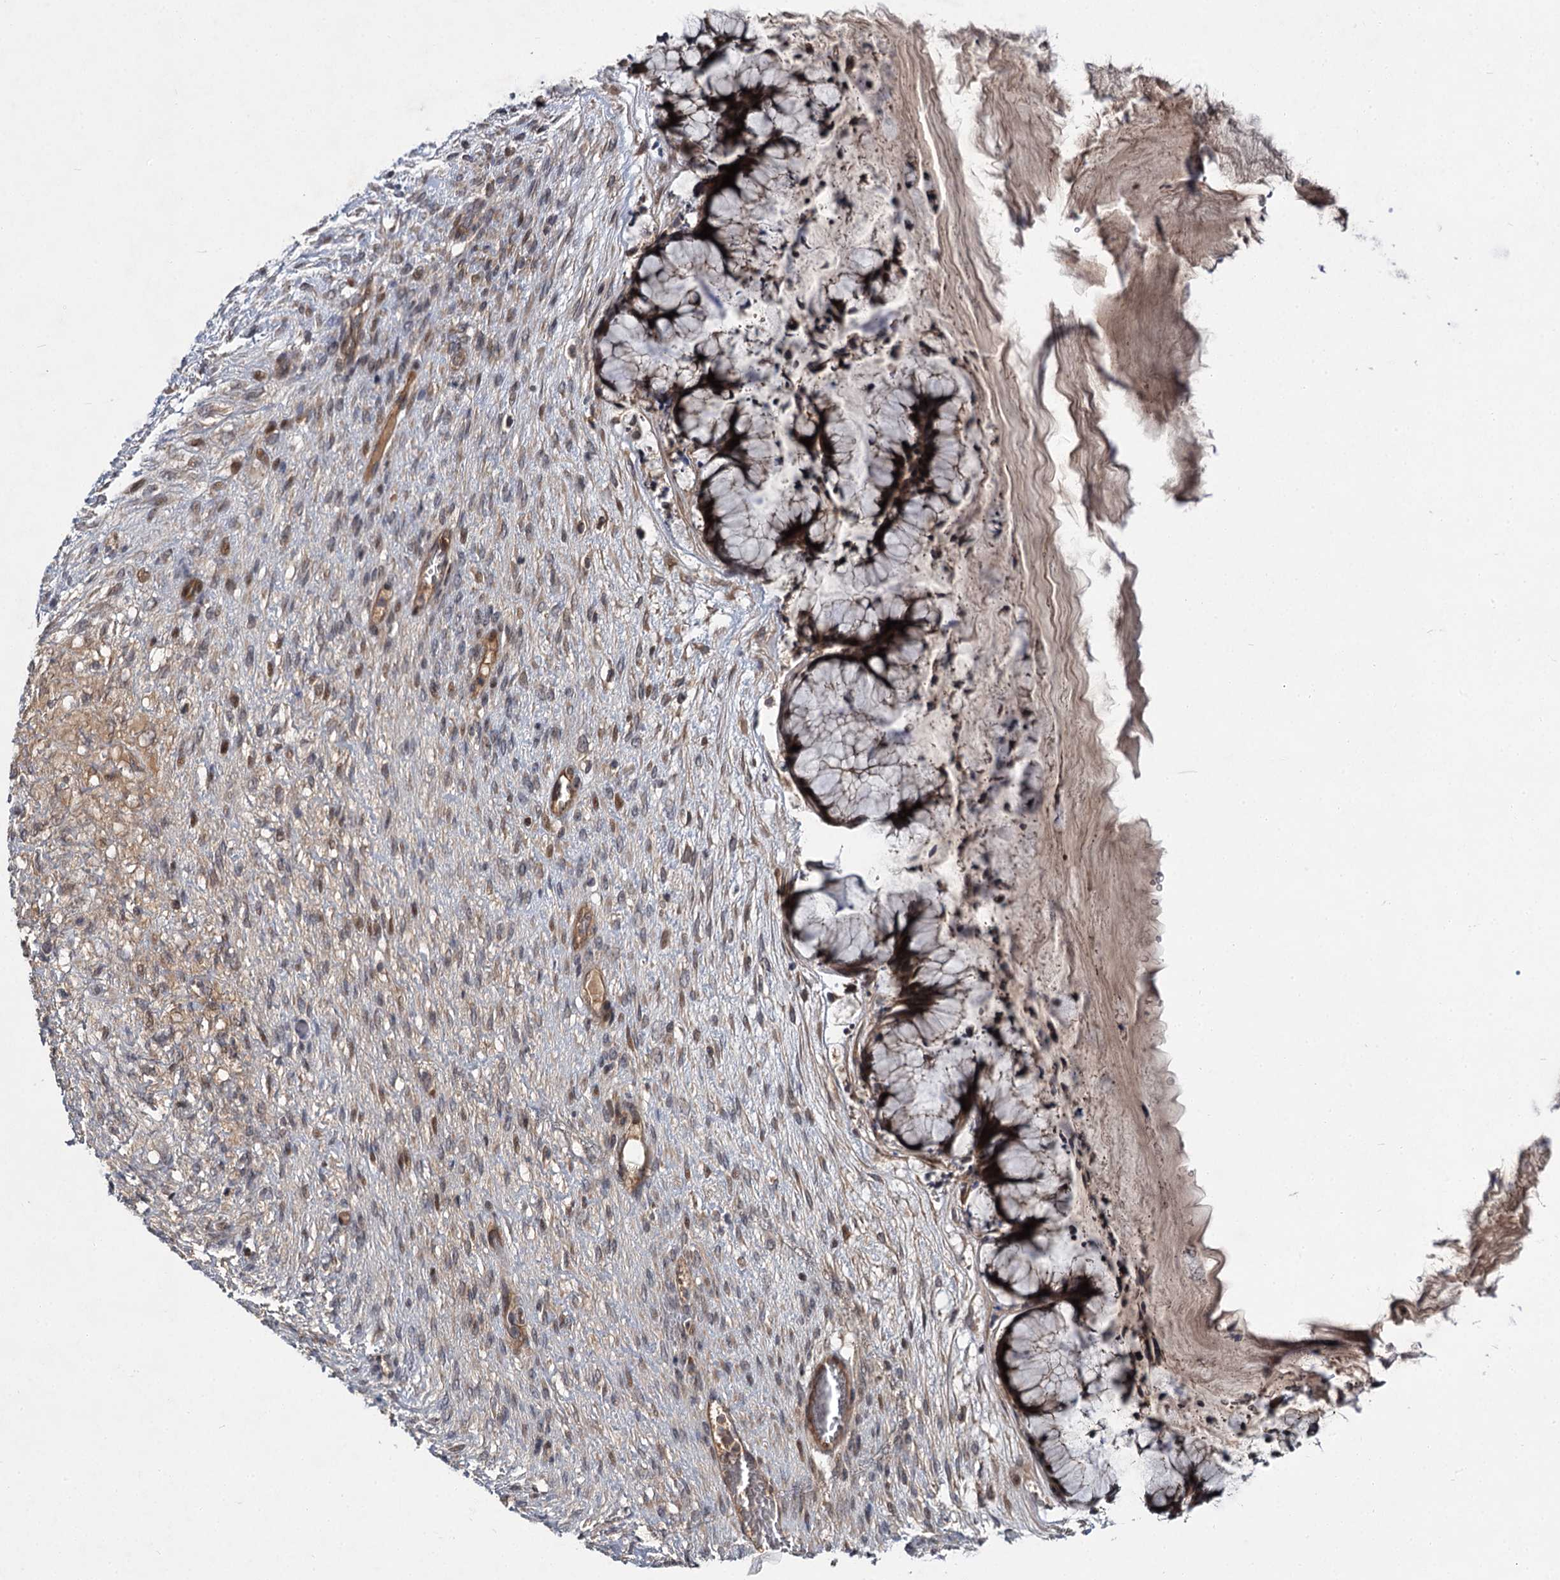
{"staining": {"intensity": "strong", "quantity": ">75%", "location": "cytoplasmic/membranous"}, "tissue": "ovarian cancer", "cell_type": "Tumor cells", "image_type": "cancer", "snomed": [{"axis": "morphology", "description": "Cystadenocarcinoma, mucinous, NOS"}, {"axis": "topography", "description": "Ovary"}], "caption": "This is a photomicrograph of immunohistochemistry (IHC) staining of ovarian cancer, which shows strong staining in the cytoplasmic/membranous of tumor cells.", "gene": "ABLIM1", "patient": {"sex": "female", "age": 42}}